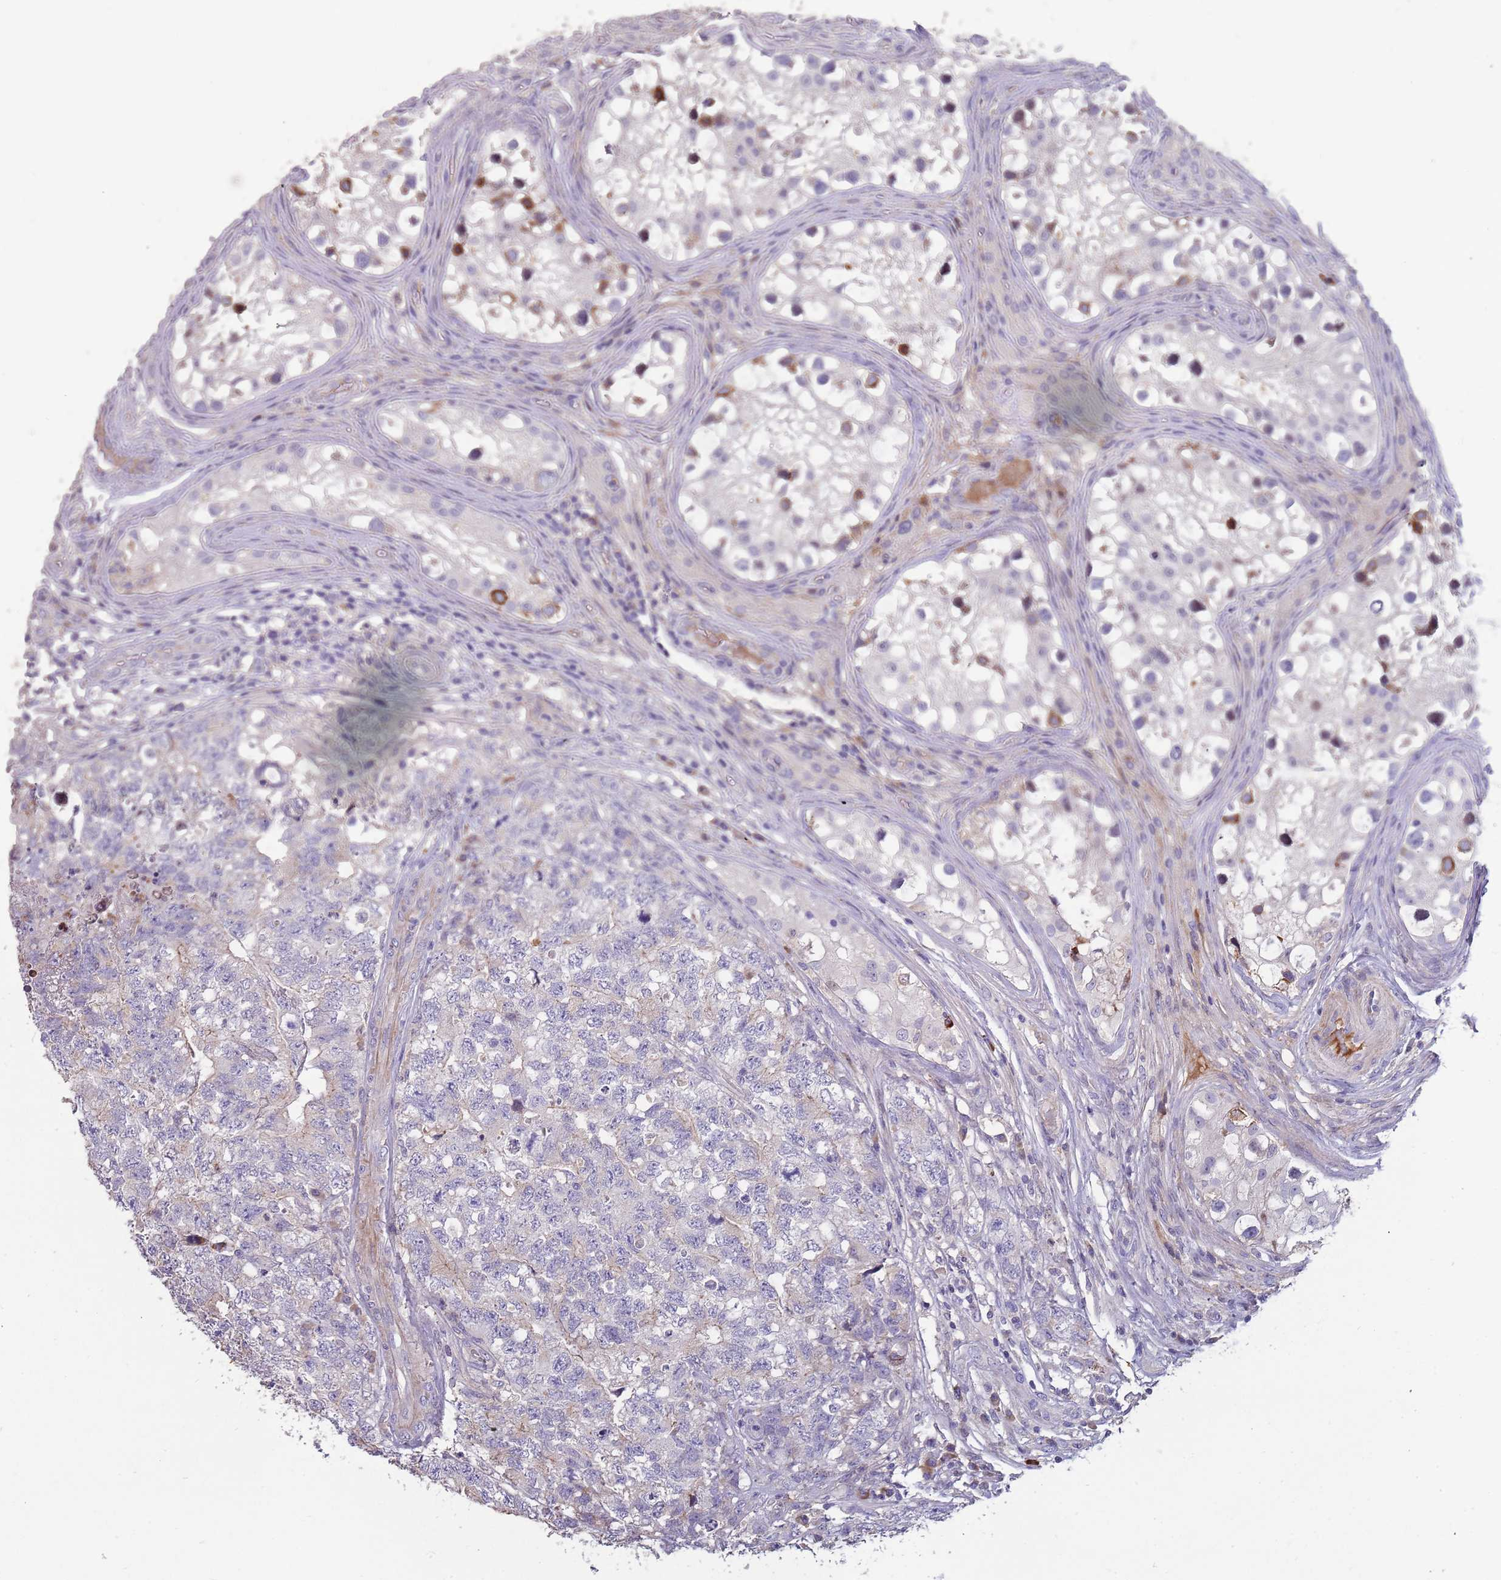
{"staining": {"intensity": "negative", "quantity": "none", "location": "none"}, "tissue": "testis cancer", "cell_type": "Tumor cells", "image_type": "cancer", "snomed": [{"axis": "morphology", "description": "Carcinoma, Embryonal, NOS"}, {"axis": "topography", "description": "Testis"}], "caption": "Photomicrograph shows no protein staining in tumor cells of testis cancer (embryonal carcinoma) tissue. (Stains: DAB (3,3'-diaminobenzidine) IHC with hematoxylin counter stain, Microscopy: brightfield microscopy at high magnification).", "gene": "SUSD1", "patient": {"sex": "male", "age": 31}}